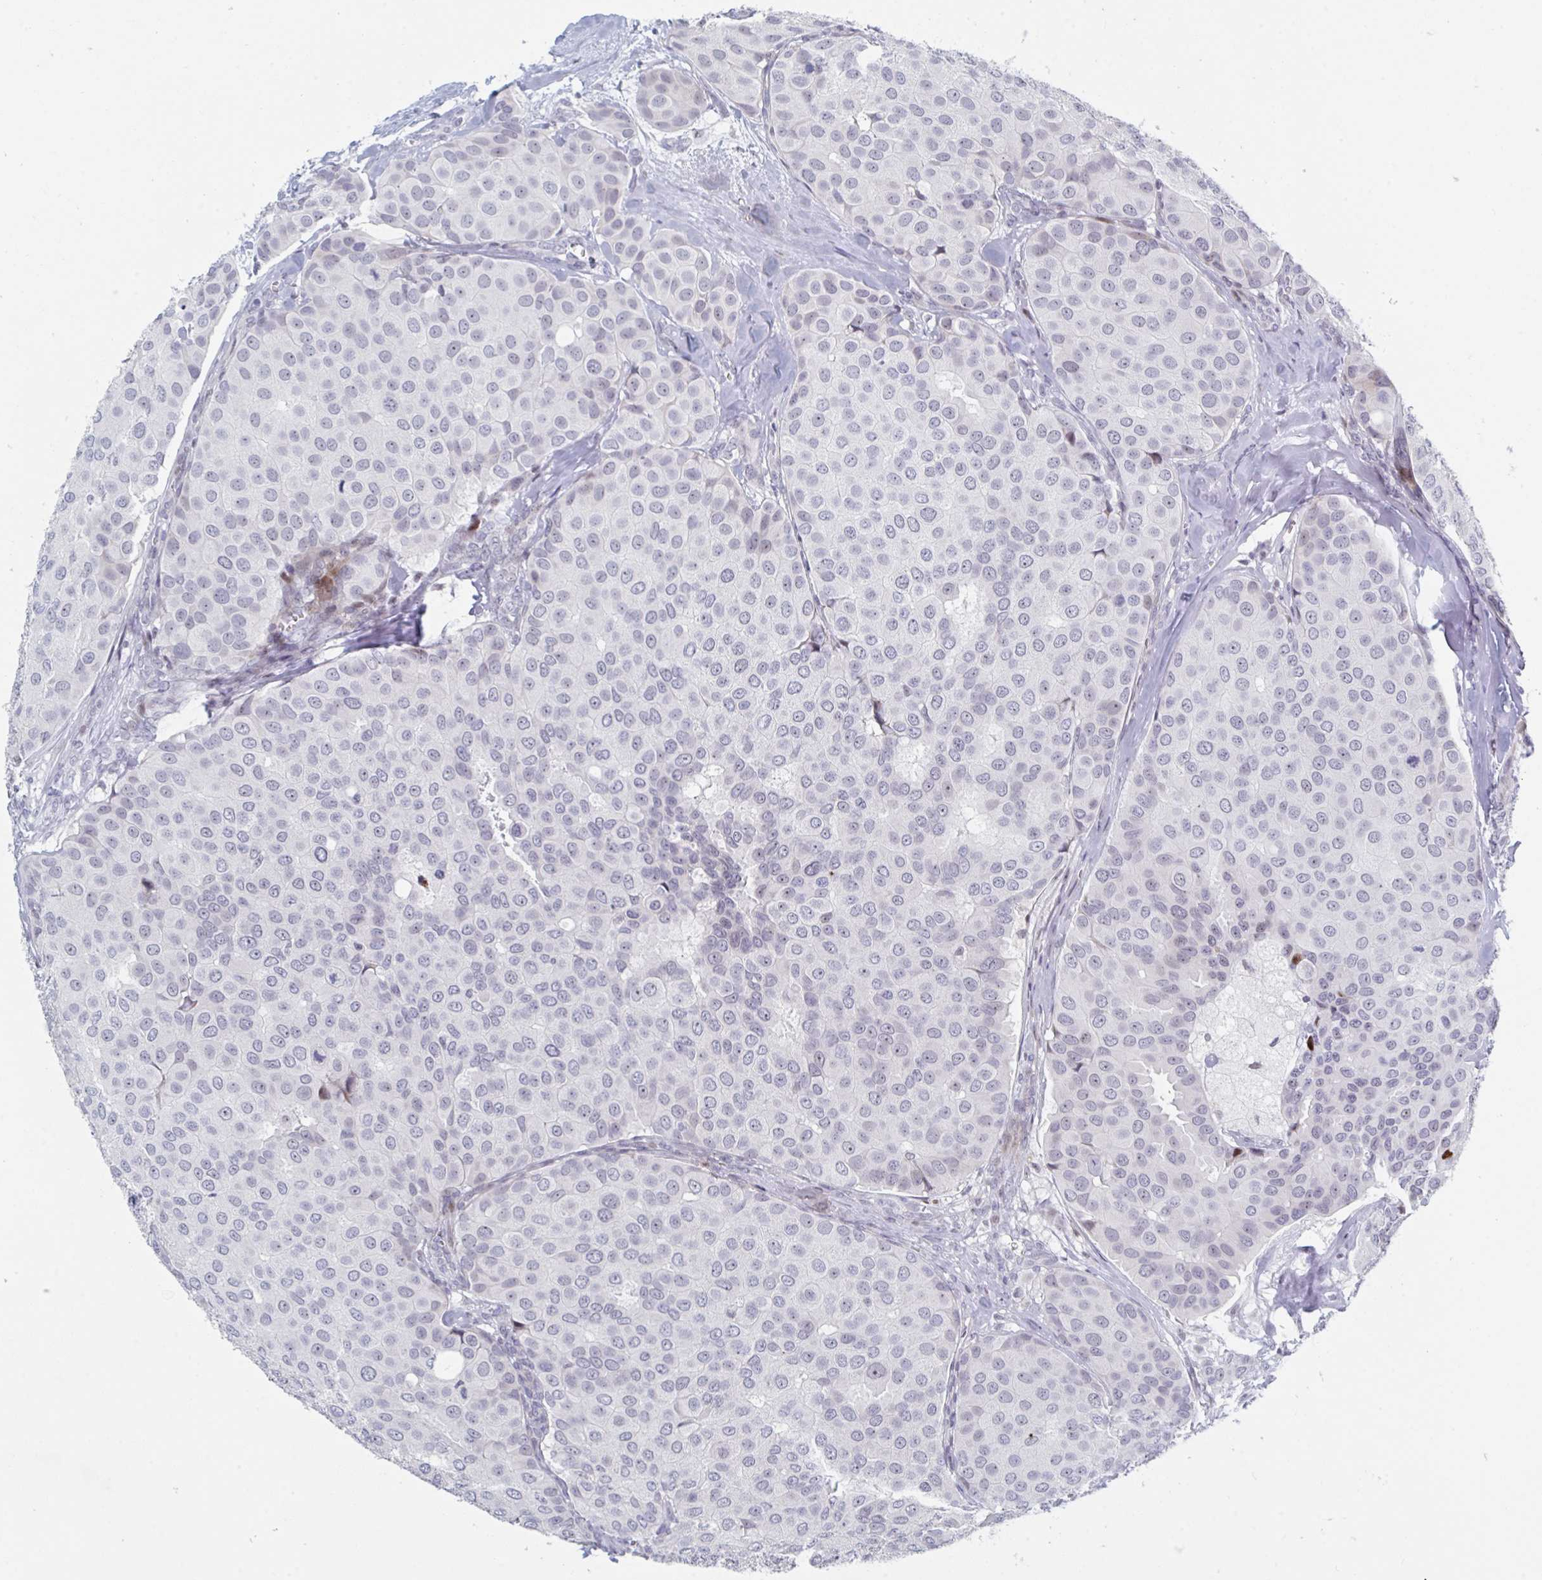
{"staining": {"intensity": "moderate", "quantity": "<25%", "location": "nuclear"}, "tissue": "breast cancer", "cell_type": "Tumor cells", "image_type": "cancer", "snomed": [{"axis": "morphology", "description": "Duct carcinoma"}, {"axis": "topography", "description": "Breast"}], "caption": "High-power microscopy captured an immunohistochemistry photomicrograph of breast intraductal carcinoma, revealing moderate nuclear expression in approximately <25% of tumor cells. The staining was performed using DAB (3,3'-diaminobenzidine) to visualize the protein expression in brown, while the nuclei were stained in blue with hematoxylin (Magnification: 20x).", "gene": "NR1H2", "patient": {"sex": "female", "age": 70}}